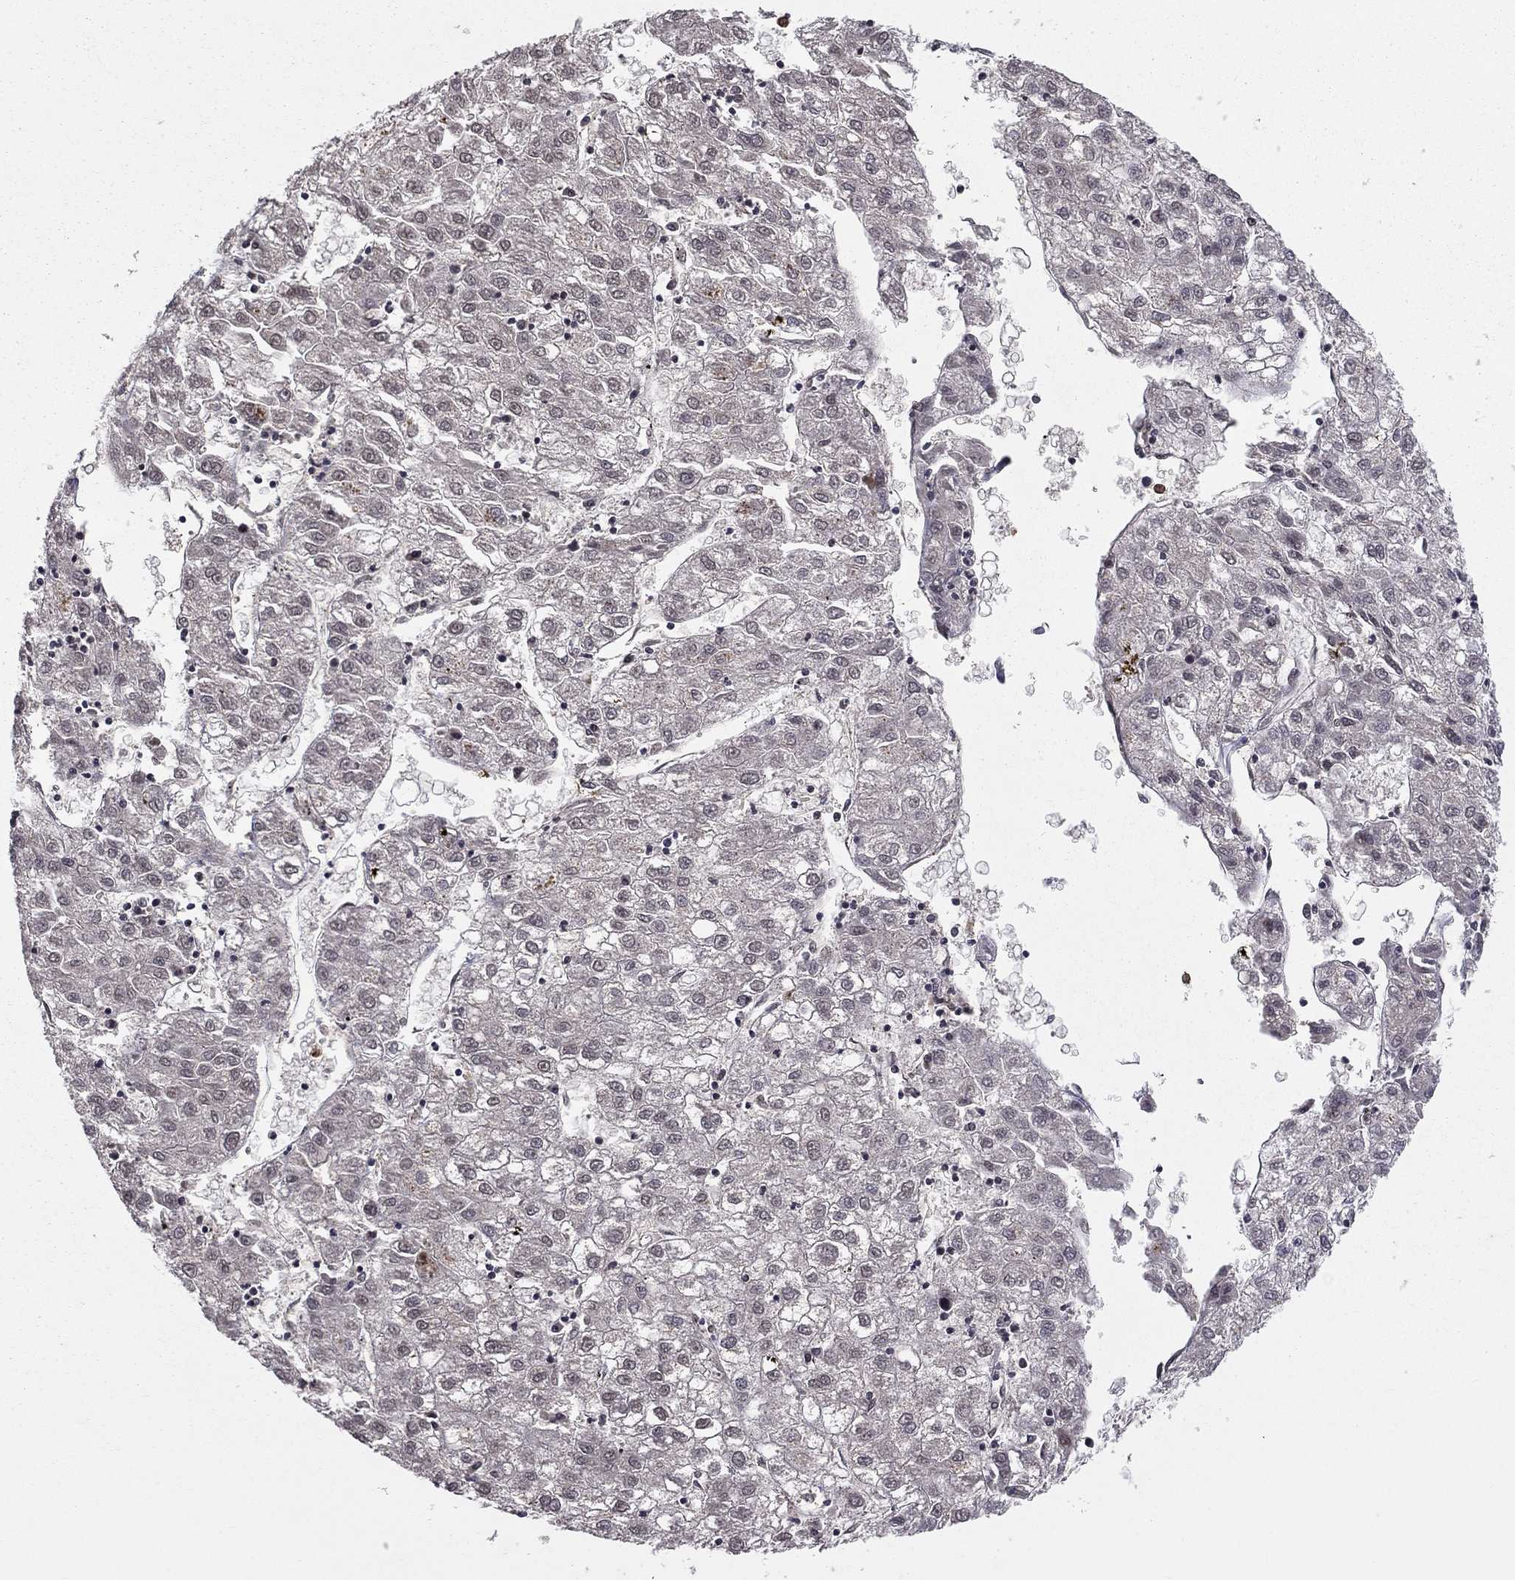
{"staining": {"intensity": "negative", "quantity": "none", "location": "none"}, "tissue": "liver cancer", "cell_type": "Tumor cells", "image_type": "cancer", "snomed": [{"axis": "morphology", "description": "Carcinoma, Hepatocellular, NOS"}, {"axis": "topography", "description": "Liver"}], "caption": "Human liver hepatocellular carcinoma stained for a protein using immunohistochemistry shows no staining in tumor cells.", "gene": "SSX2IP", "patient": {"sex": "male", "age": 72}}